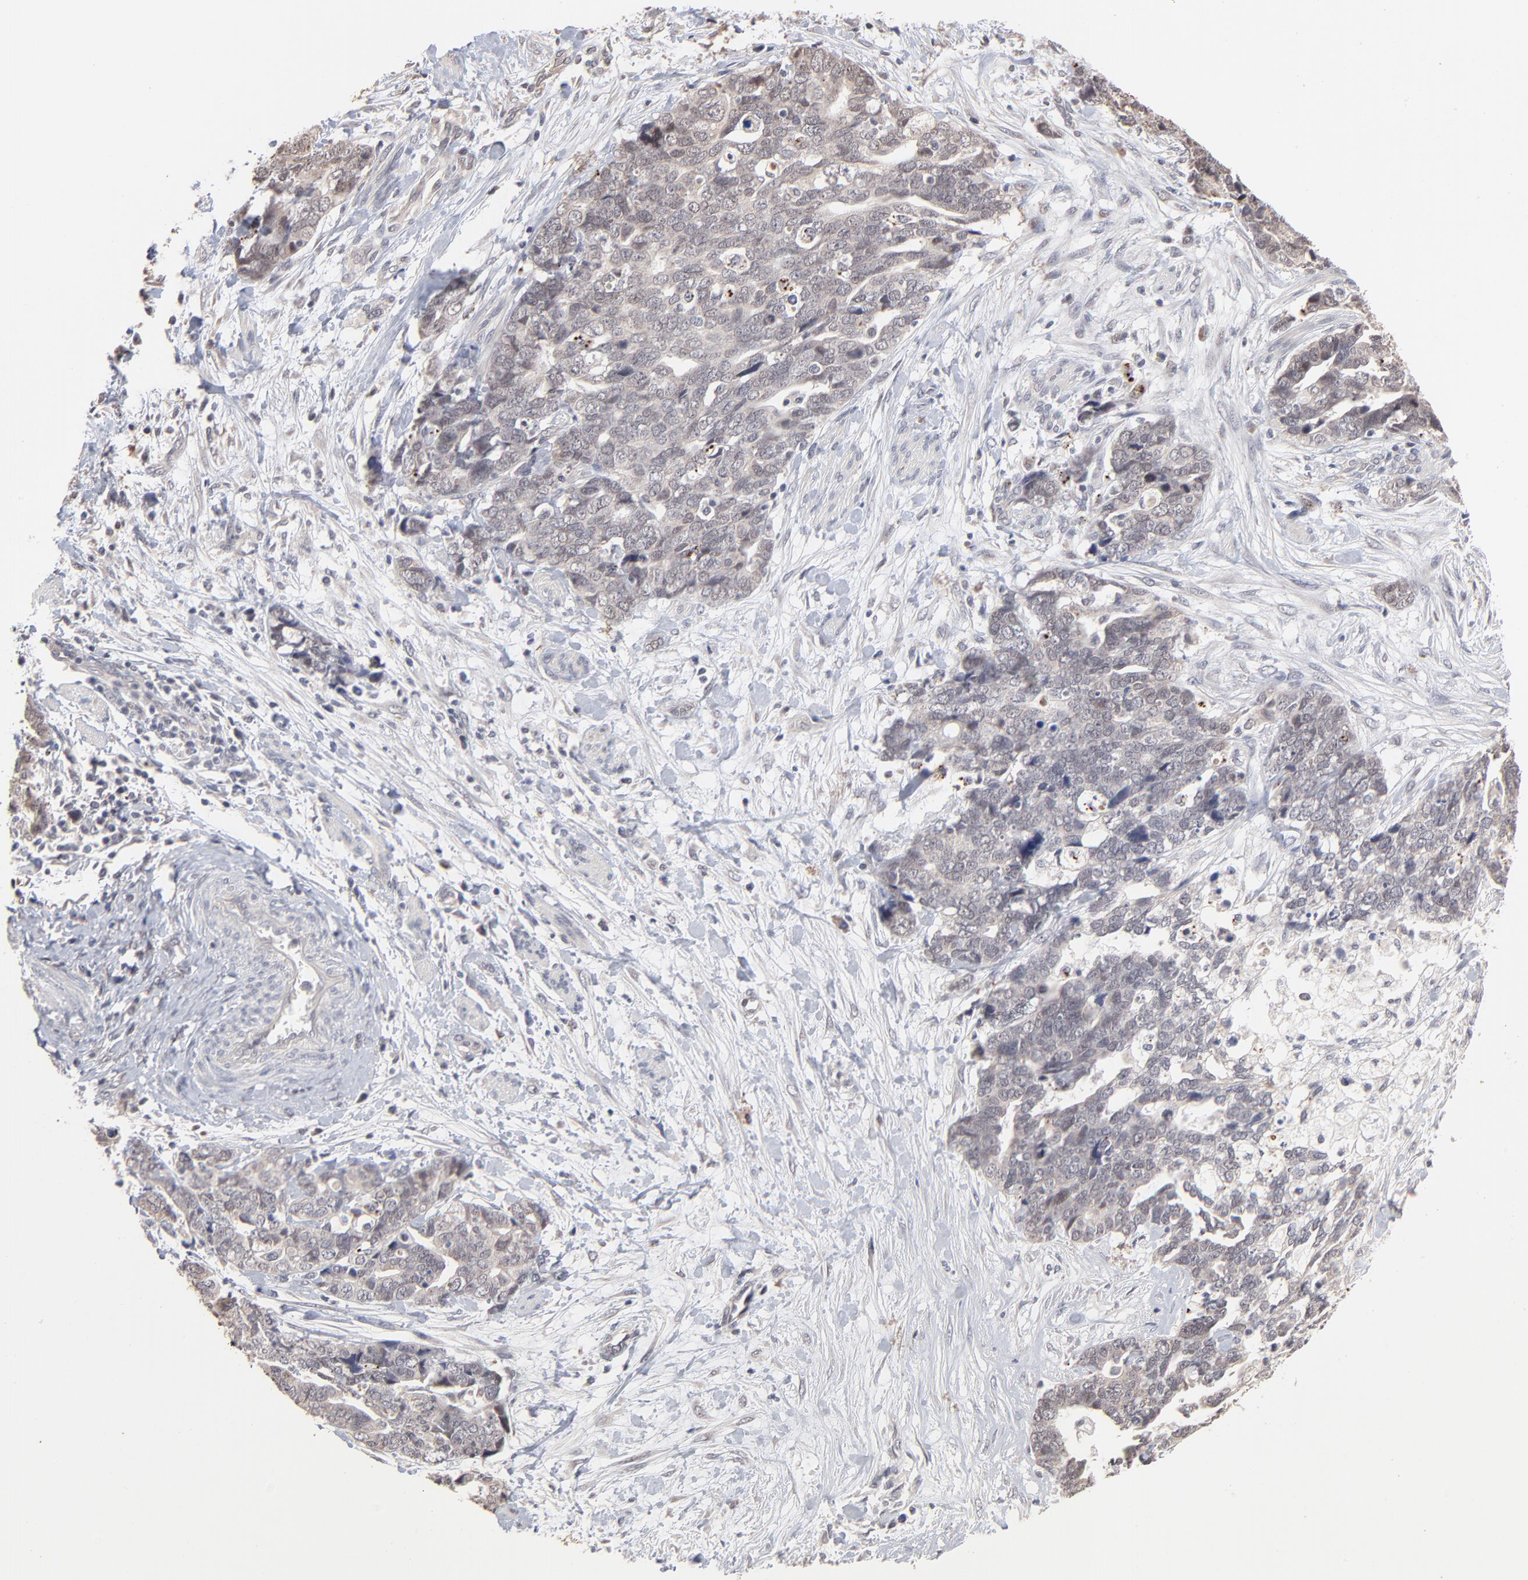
{"staining": {"intensity": "negative", "quantity": "none", "location": "none"}, "tissue": "ovarian cancer", "cell_type": "Tumor cells", "image_type": "cancer", "snomed": [{"axis": "morphology", "description": "Normal tissue, NOS"}, {"axis": "morphology", "description": "Cystadenocarcinoma, serous, NOS"}, {"axis": "topography", "description": "Fallopian tube"}, {"axis": "topography", "description": "Ovary"}], "caption": "Serous cystadenocarcinoma (ovarian) was stained to show a protein in brown. There is no significant positivity in tumor cells. (DAB (3,3'-diaminobenzidine) immunohistochemistry (IHC), high magnification).", "gene": "MSL2", "patient": {"sex": "female", "age": 56}}